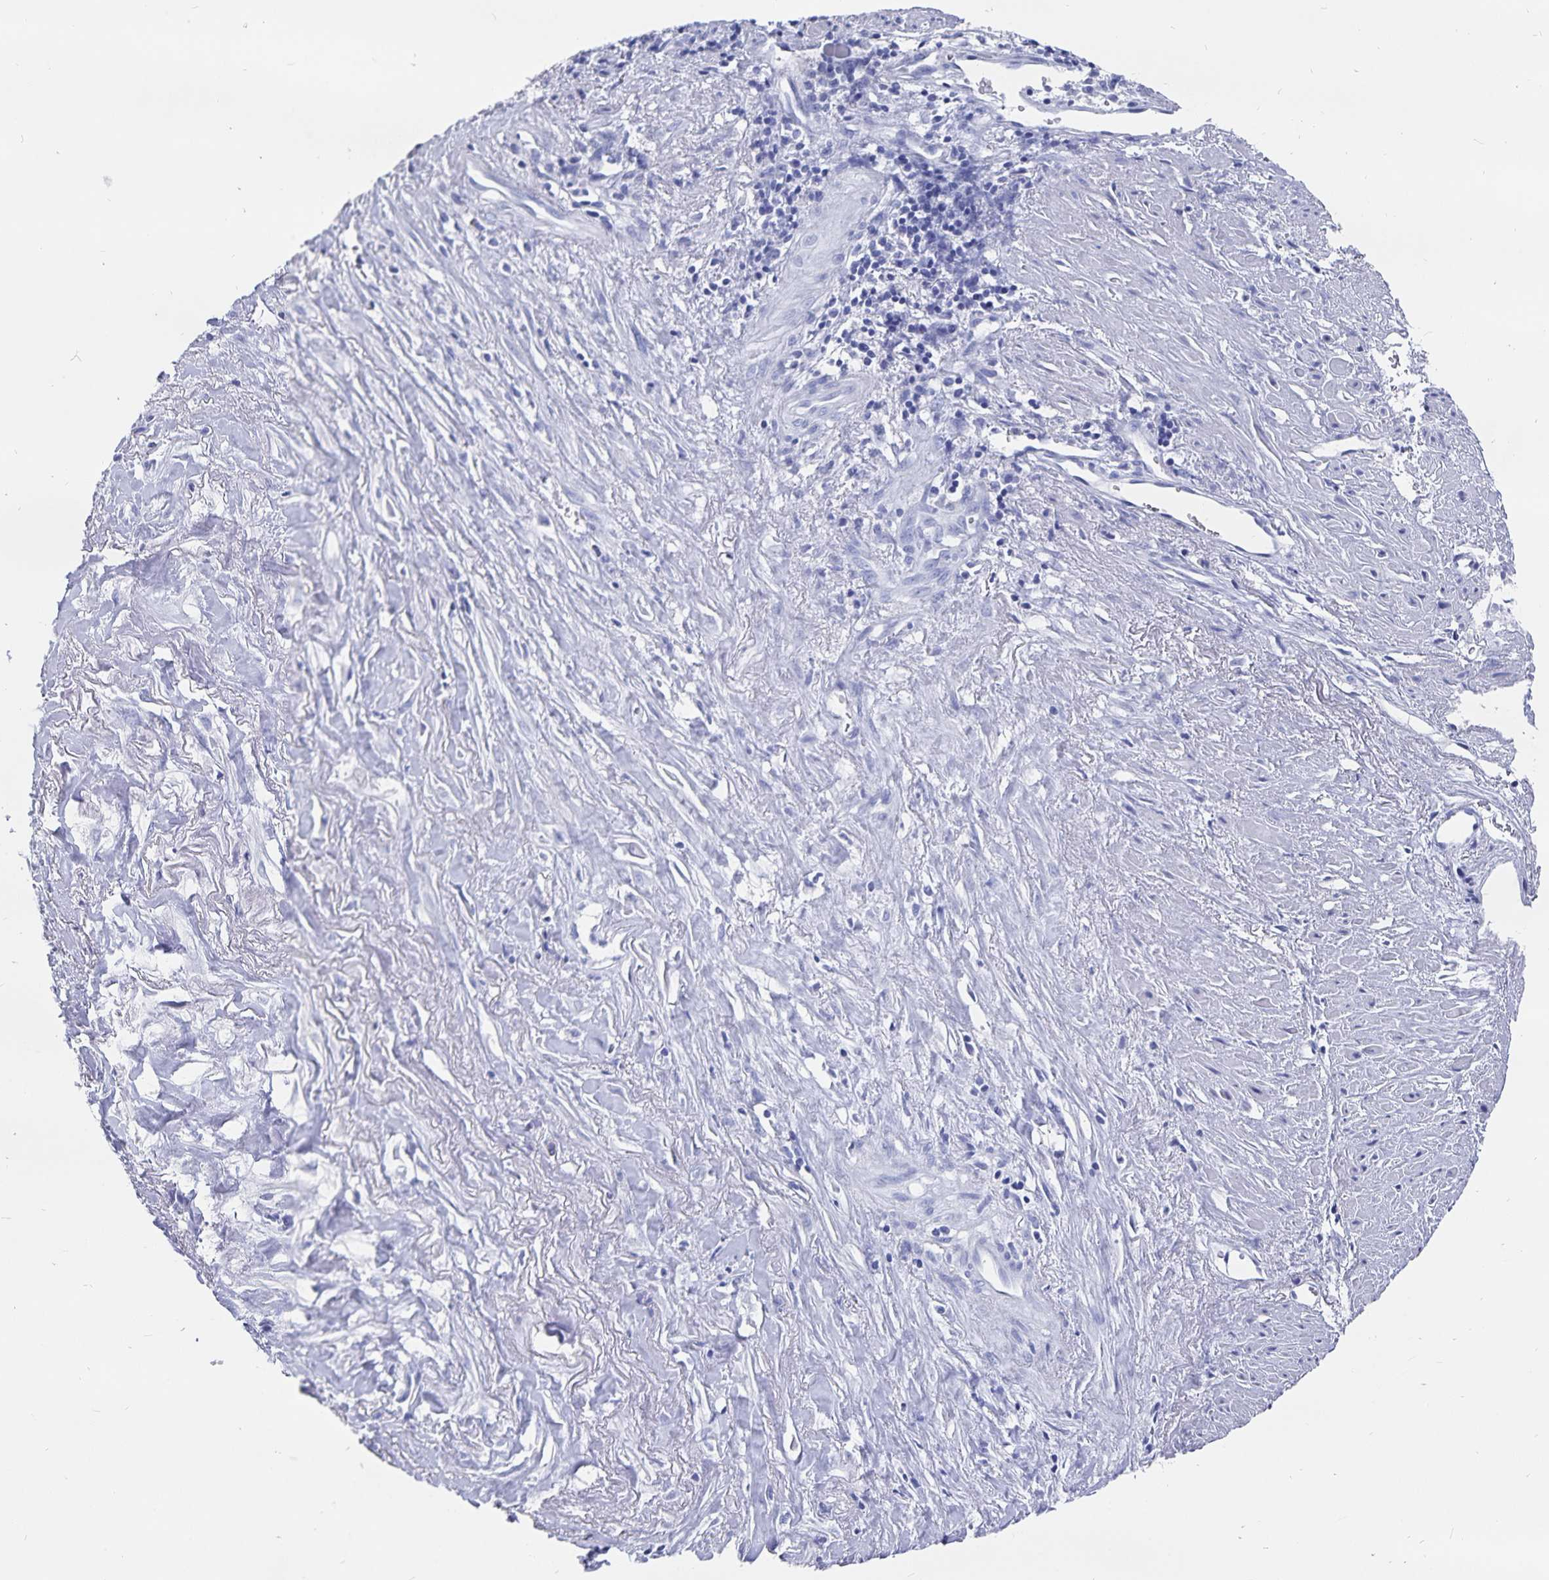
{"staining": {"intensity": "negative", "quantity": "none", "location": "none"}, "tissue": "liver cancer", "cell_type": "Tumor cells", "image_type": "cancer", "snomed": [{"axis": "morphology", "description": "Cholangiocarcinoma"}, {"axis": "topography", "description": "Liver"}], "caption": "IHC photomicrograph of neoplastic tissue: liver cancer (cholangiocarcinoma) stained with DAB reveals no significant protein staining in tumor cells.", "gene": "ADH1A", "patient": {"sex": "female", "age": 79}}